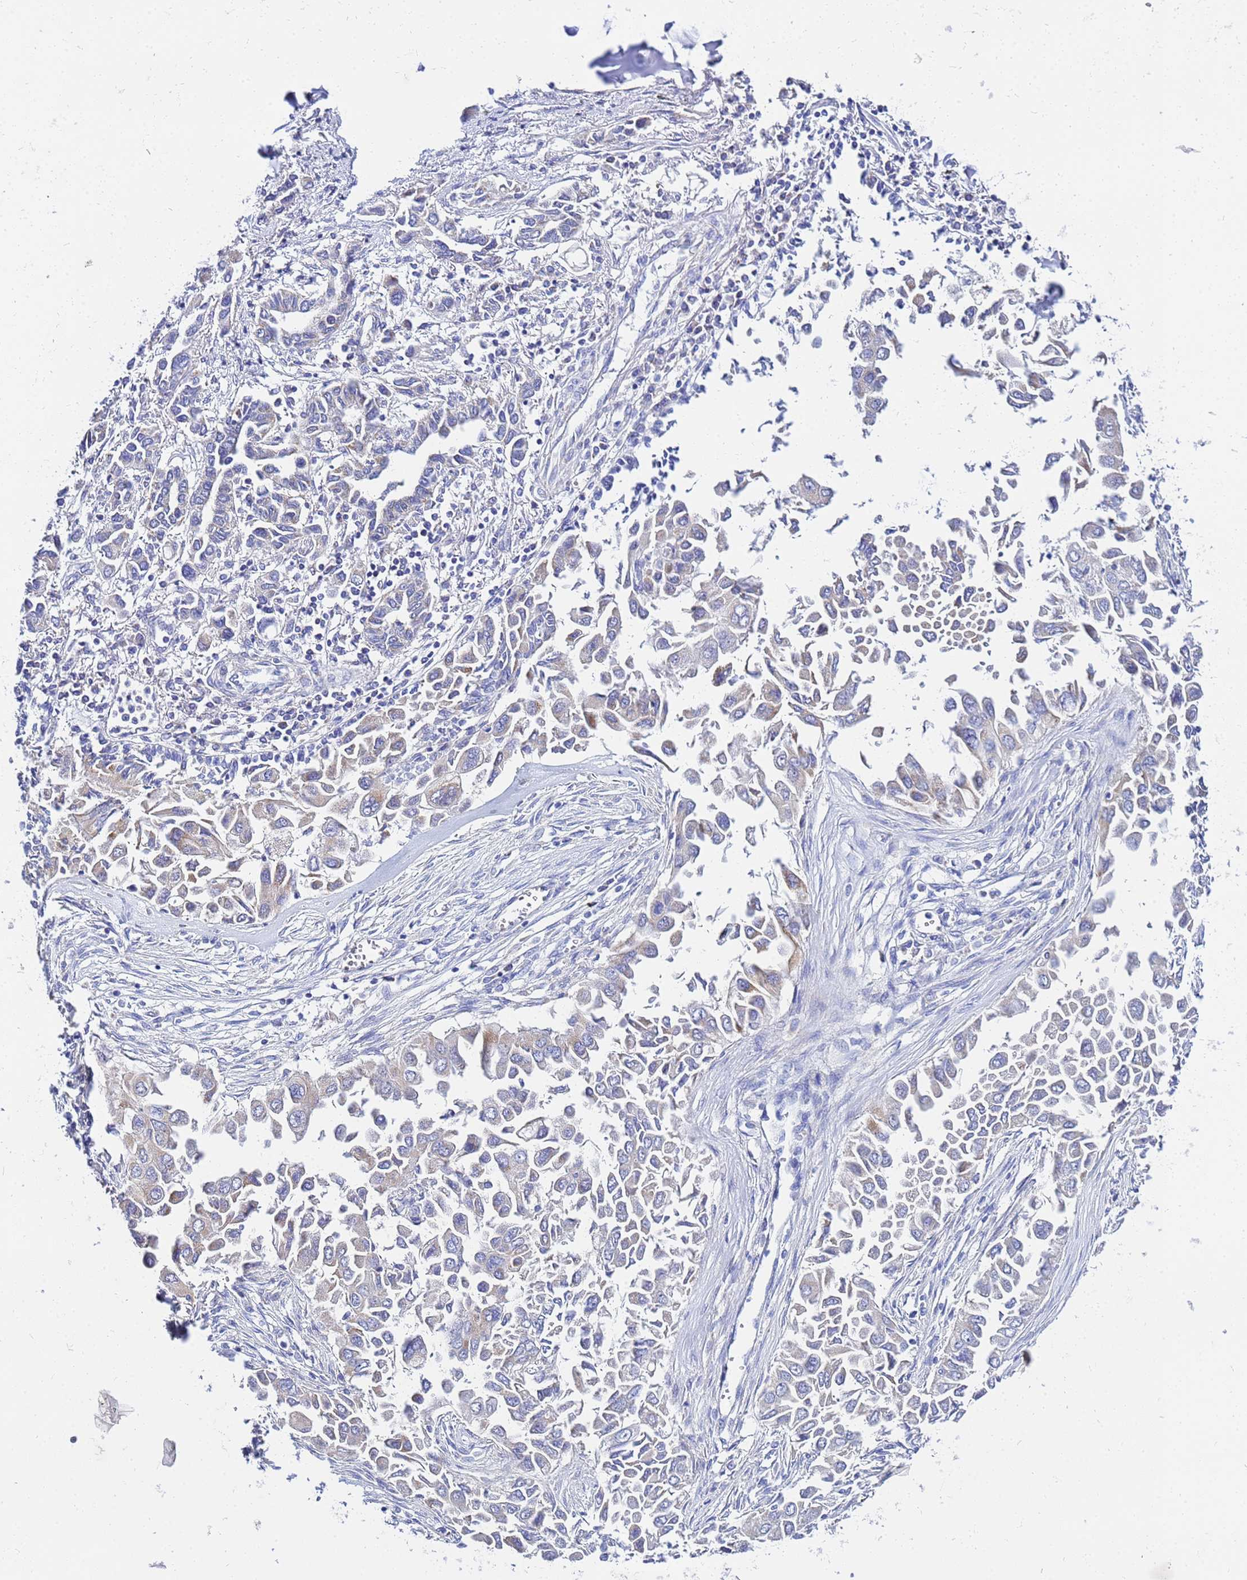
{"staining": {"intensity": "weak", "quantity": "<25%", "location": "cytoplasmic/membranous"}, "tissue": "lung cancer", "cell_type": "Tumor cells", "image_type": "cancer", "snomed": [{"axis": "morphology", "description": "Adenocarcinoma, NOS"}, {"axis": "topography", "description": "Lung"}], "caption": "This is a photomicrograph of IHC staining of adenocarcinoma (lung), which shows no positivity in tumor cells.", "gene": "FAHD2A", "patient": {"sex": "female", "age": 76}}